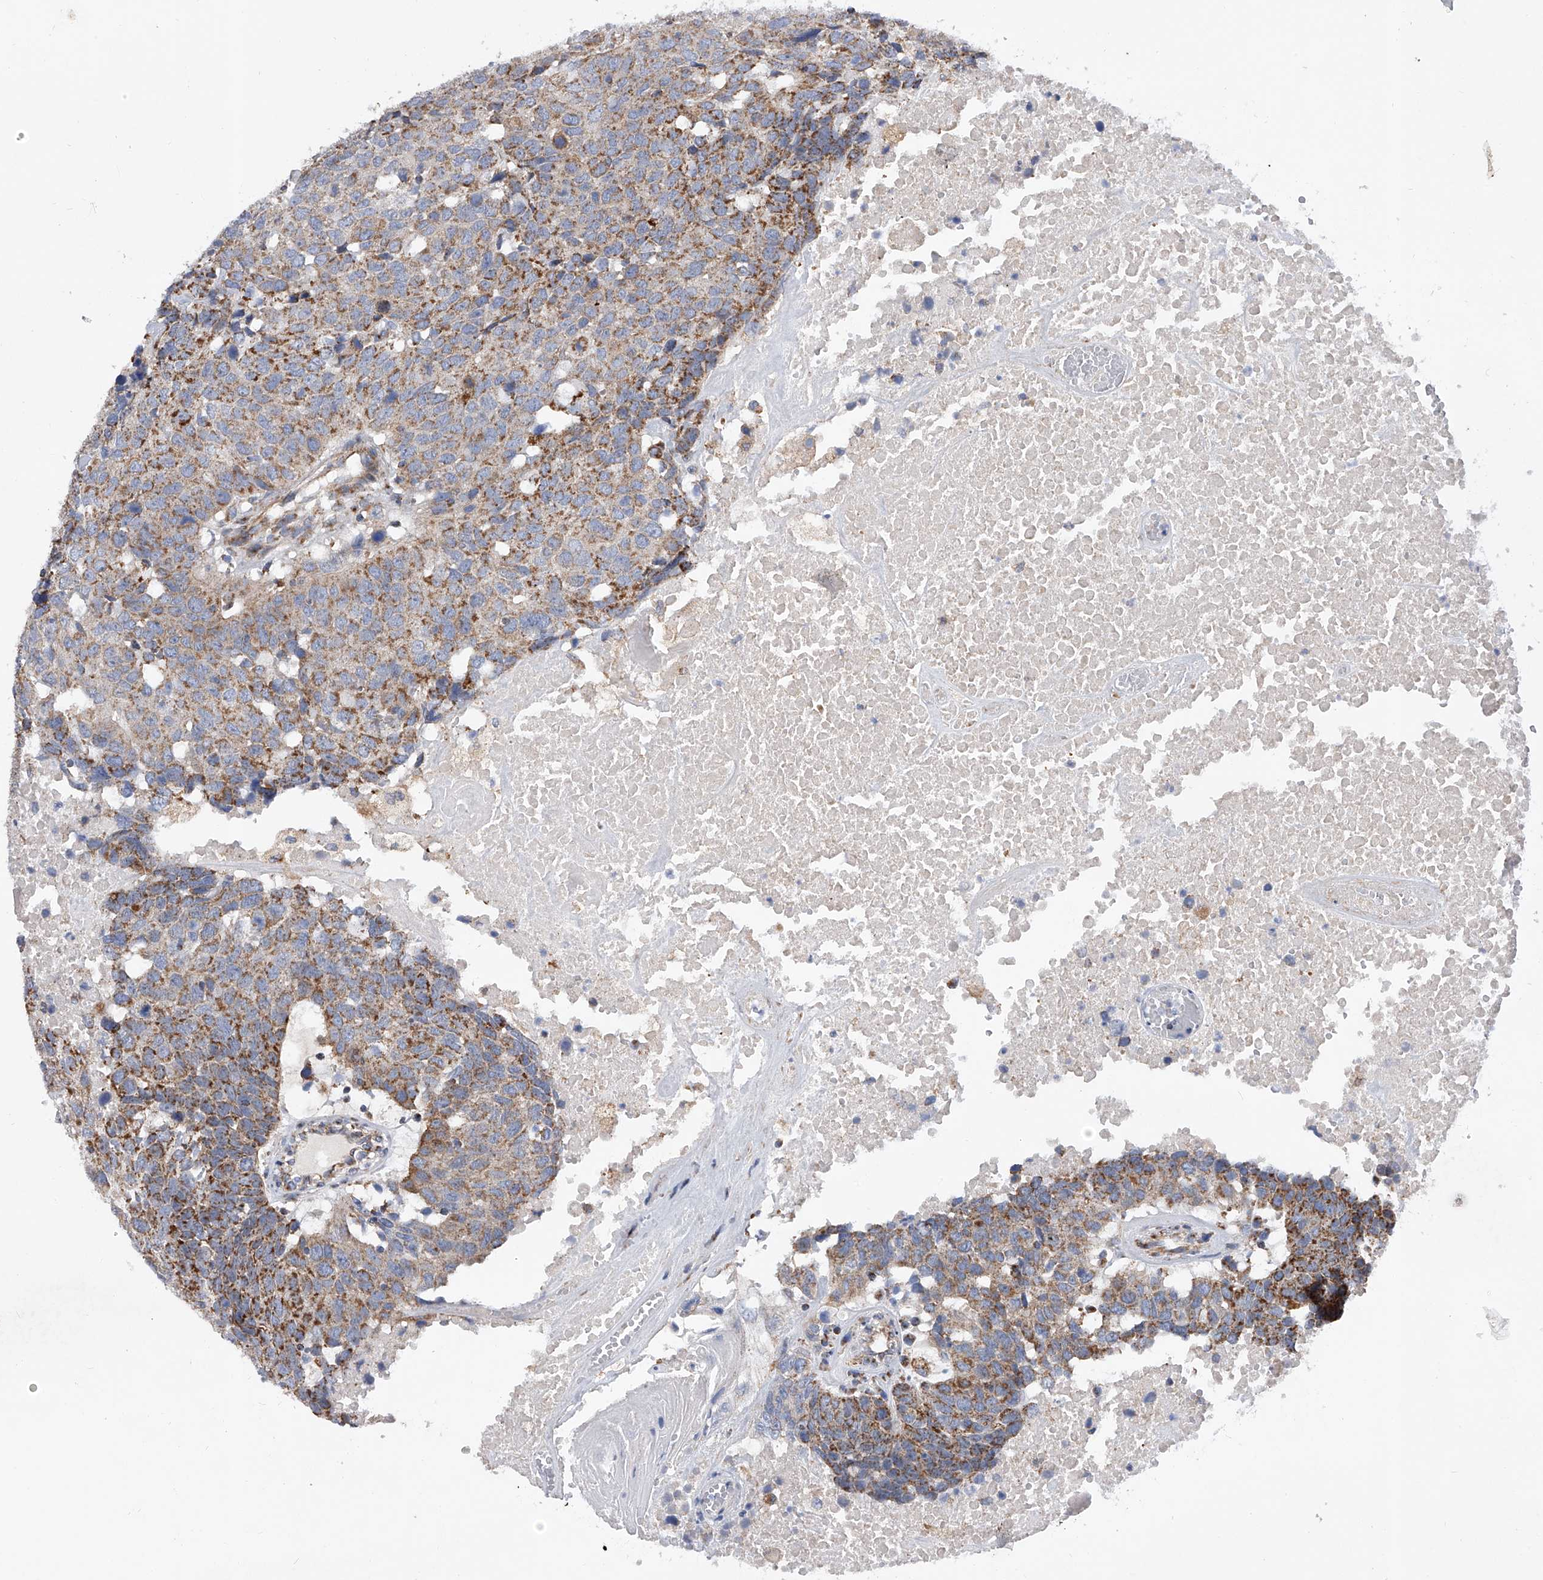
{"staining": {"intensity": "moderate", "quantity": ">75%", "location": "cytoplasmic/membranous"}, "tissue": "head and neck cancer", "cell_type": "Tumor cells", "image_type": "cancer", "snomed": [{"axis": "morphology", "description": "Squamous cell carcinoma, NOS"}, {"axis": "topography", "description": "Head-Neck"}], "caption": "IHC micrograph of squamous cell carcinoma (head and neck) stained for a protein (brown), which displays medium levels of moderate cytoplasmic/membranous positivity in approximately >75% of tumor cells.", "gene": "PDSS2", "patient": {"sex": "male", "age": 66}}